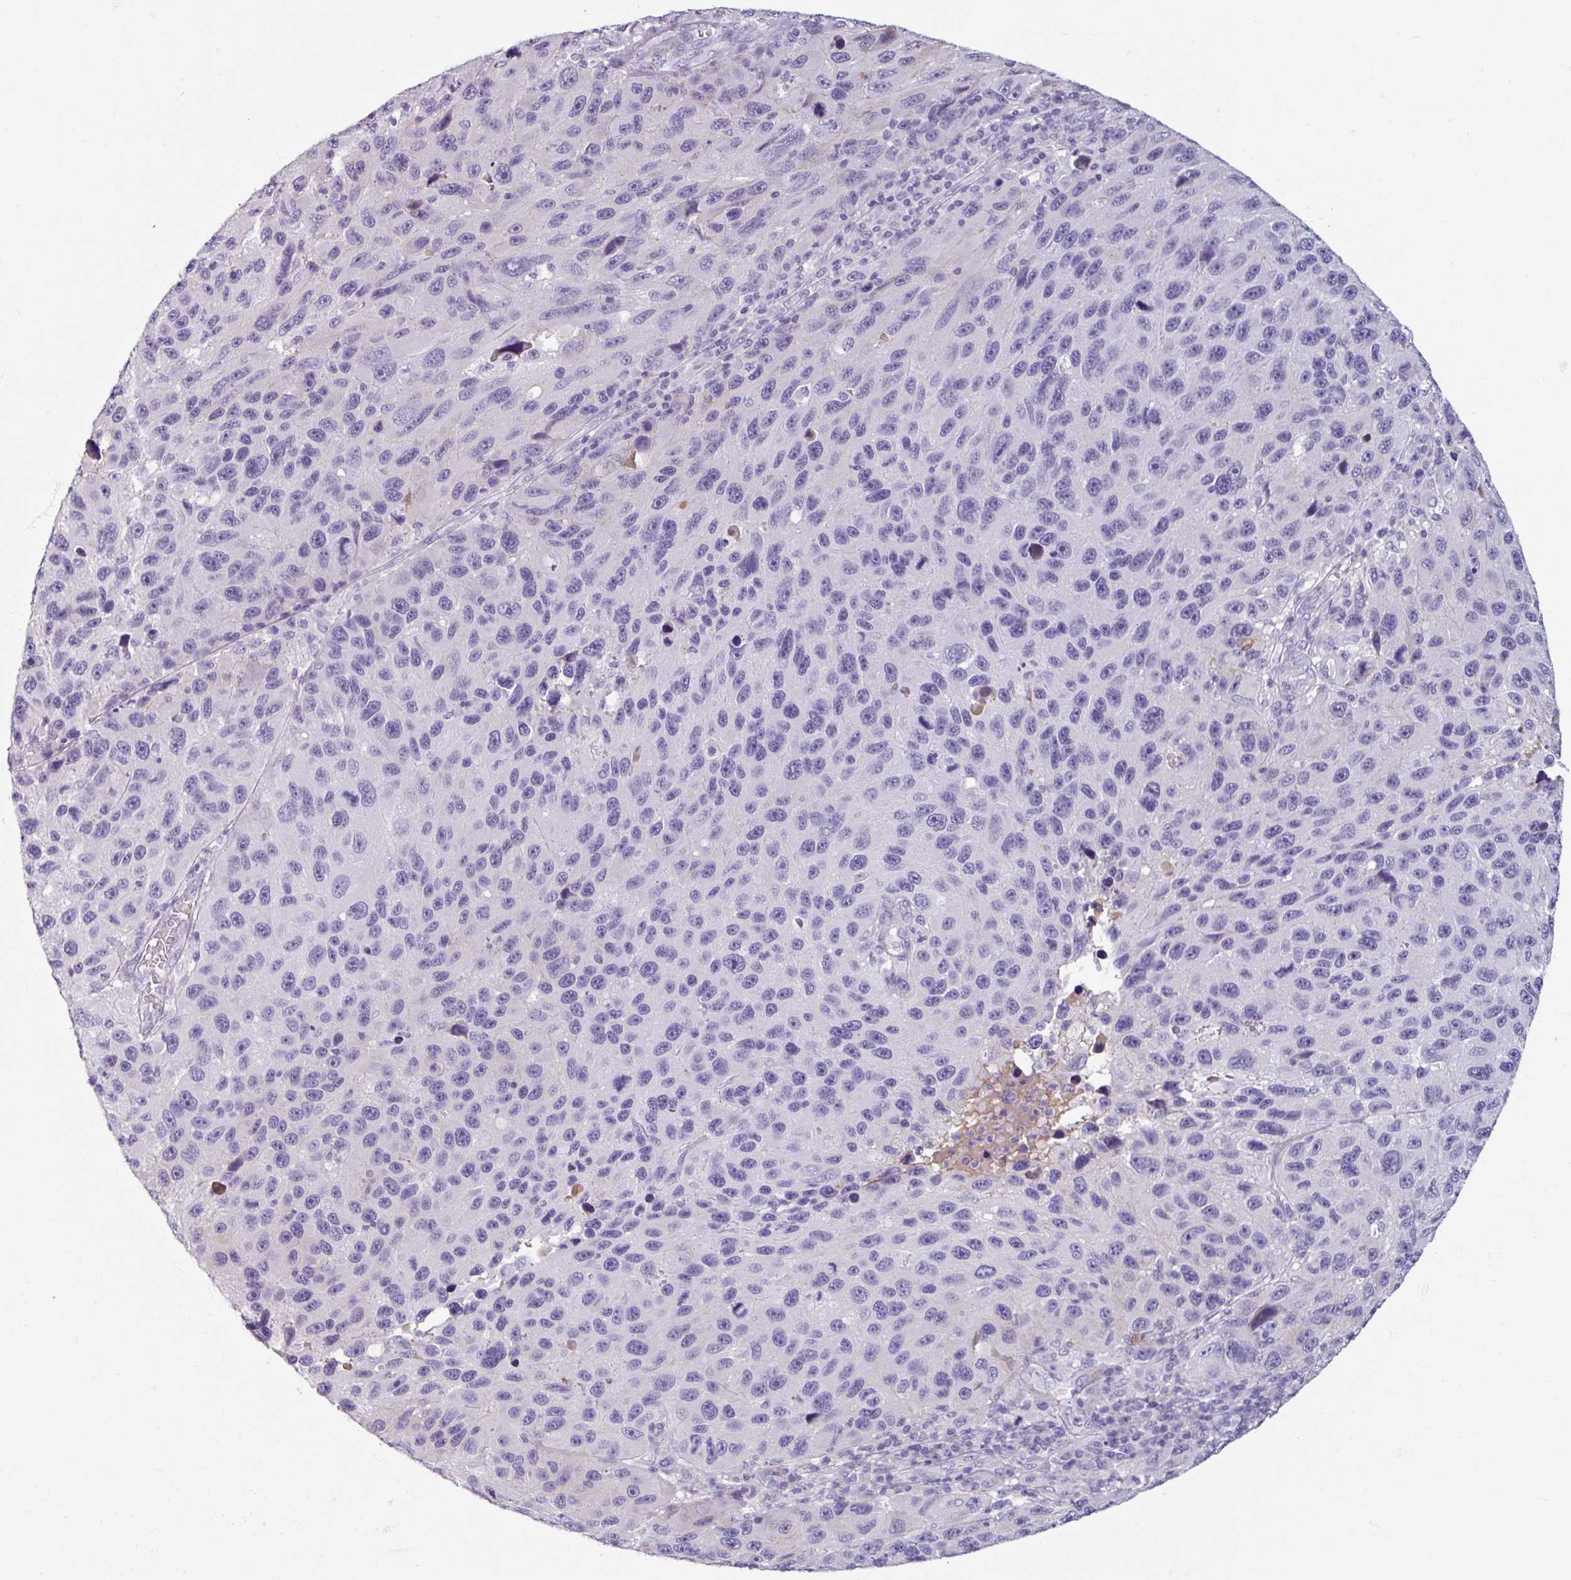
{"staining": {"intensity": "negative", "quantity": "none", "location": "none"}, "tissue": "melanoma", "cell_type": "Tumor cells", "image_type": "cancer", "snomed": [{"axis": "morphology", "description": "Malignant melanoma, NOS"}, {"axis": "topography", "description": "Skin"}], "caption": "This is an IHC photomicrograph of melanoma. There is no expression in tumor cells.", "gene": "SPESP1", "patient": {"sex": "male", "age": 53}}